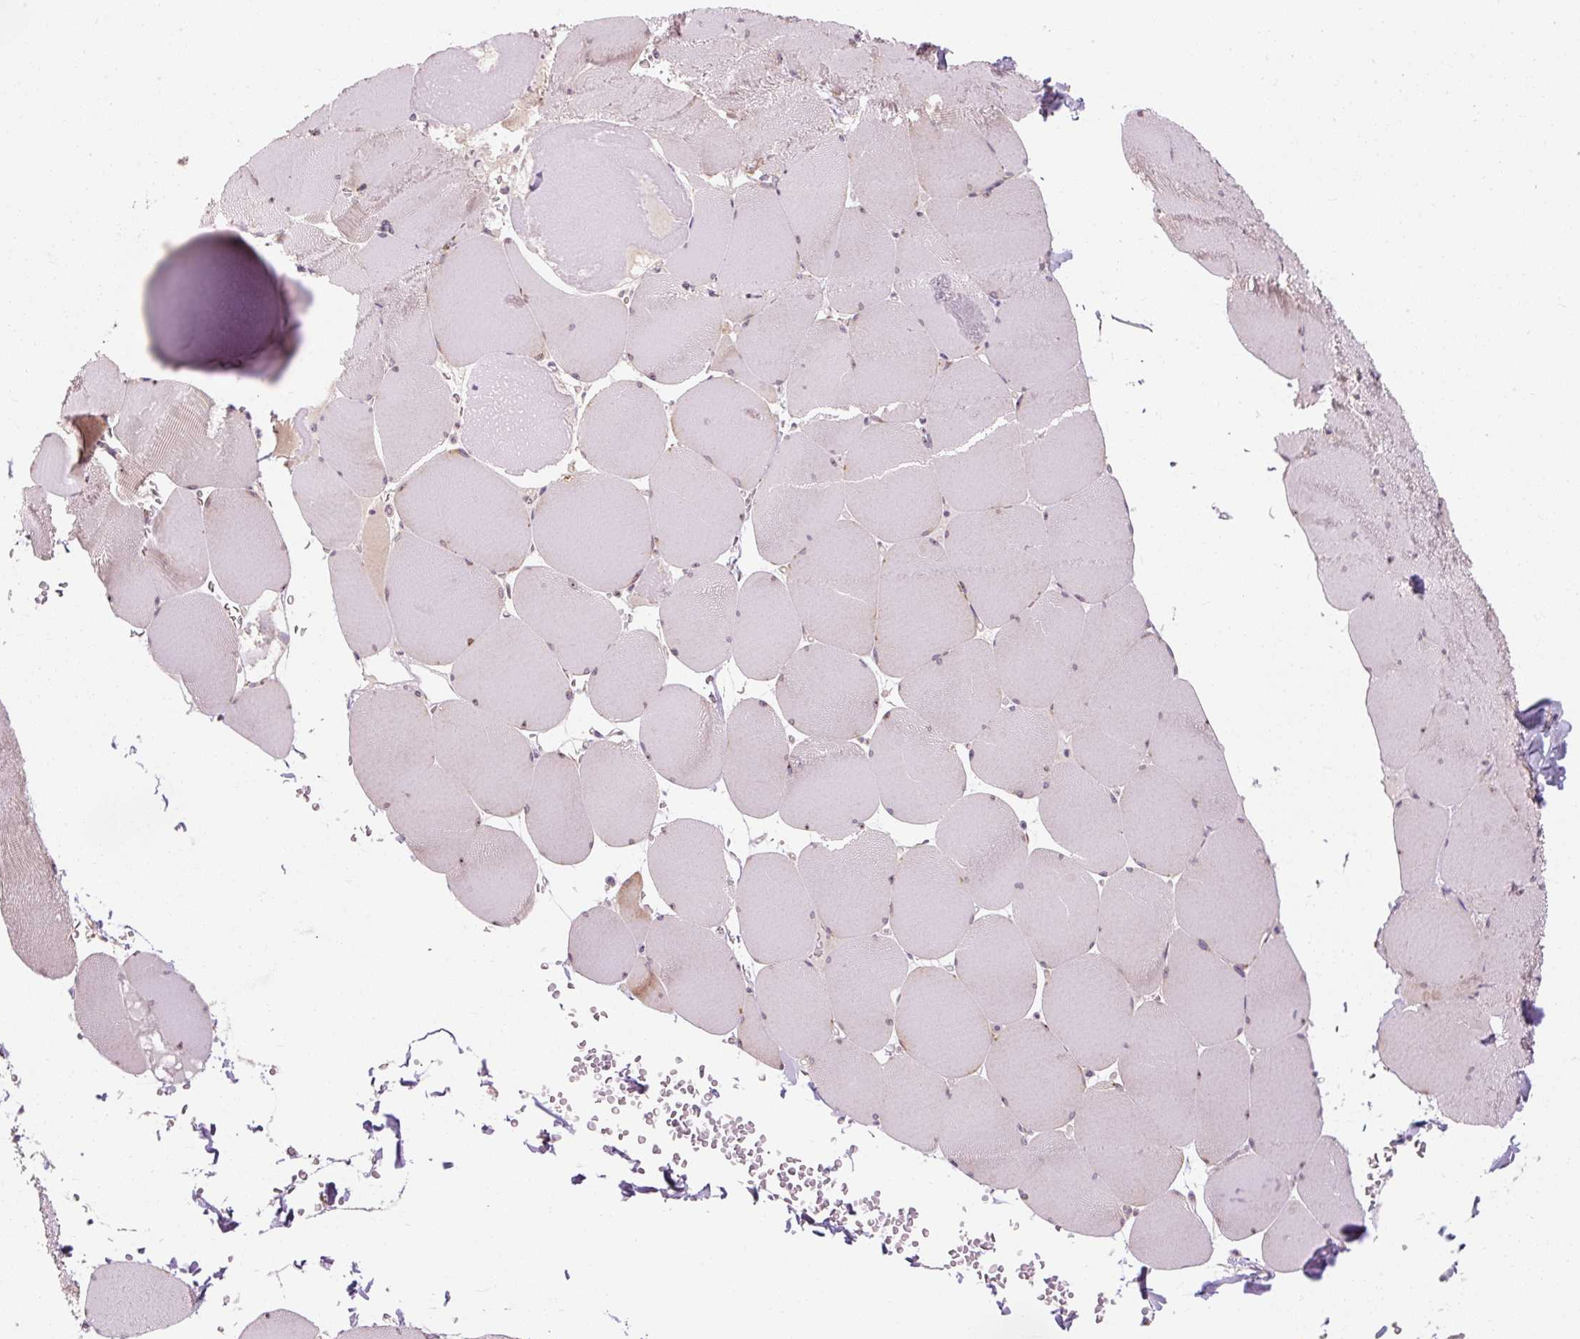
{"staining": {"intensity": "moderate", "quantity": "<25%", "location": "cytoplasmic/membranous"}, "tissue": "skeletal muscle", "cell_type": "Myocytes", "image_type": "normal", "snomed": [{"axis": "morphology", "description": "Normal tissue, NOS"}, {"axis": "topography", "description": "Skeletal muscle"}, {"axis": "topography", "description": "Head-Neck"}], "caption": "Brown immunohistochemical staining in benign skeletal muscle exhibits moderate cytoplasmic/membranous staining in approximately <25% of myocytes. (brown staining indicates protein expression, while blue staining denotes nuclei).", "gene": "PRSS48", "patient": {"sex": "male", "age": 66}}